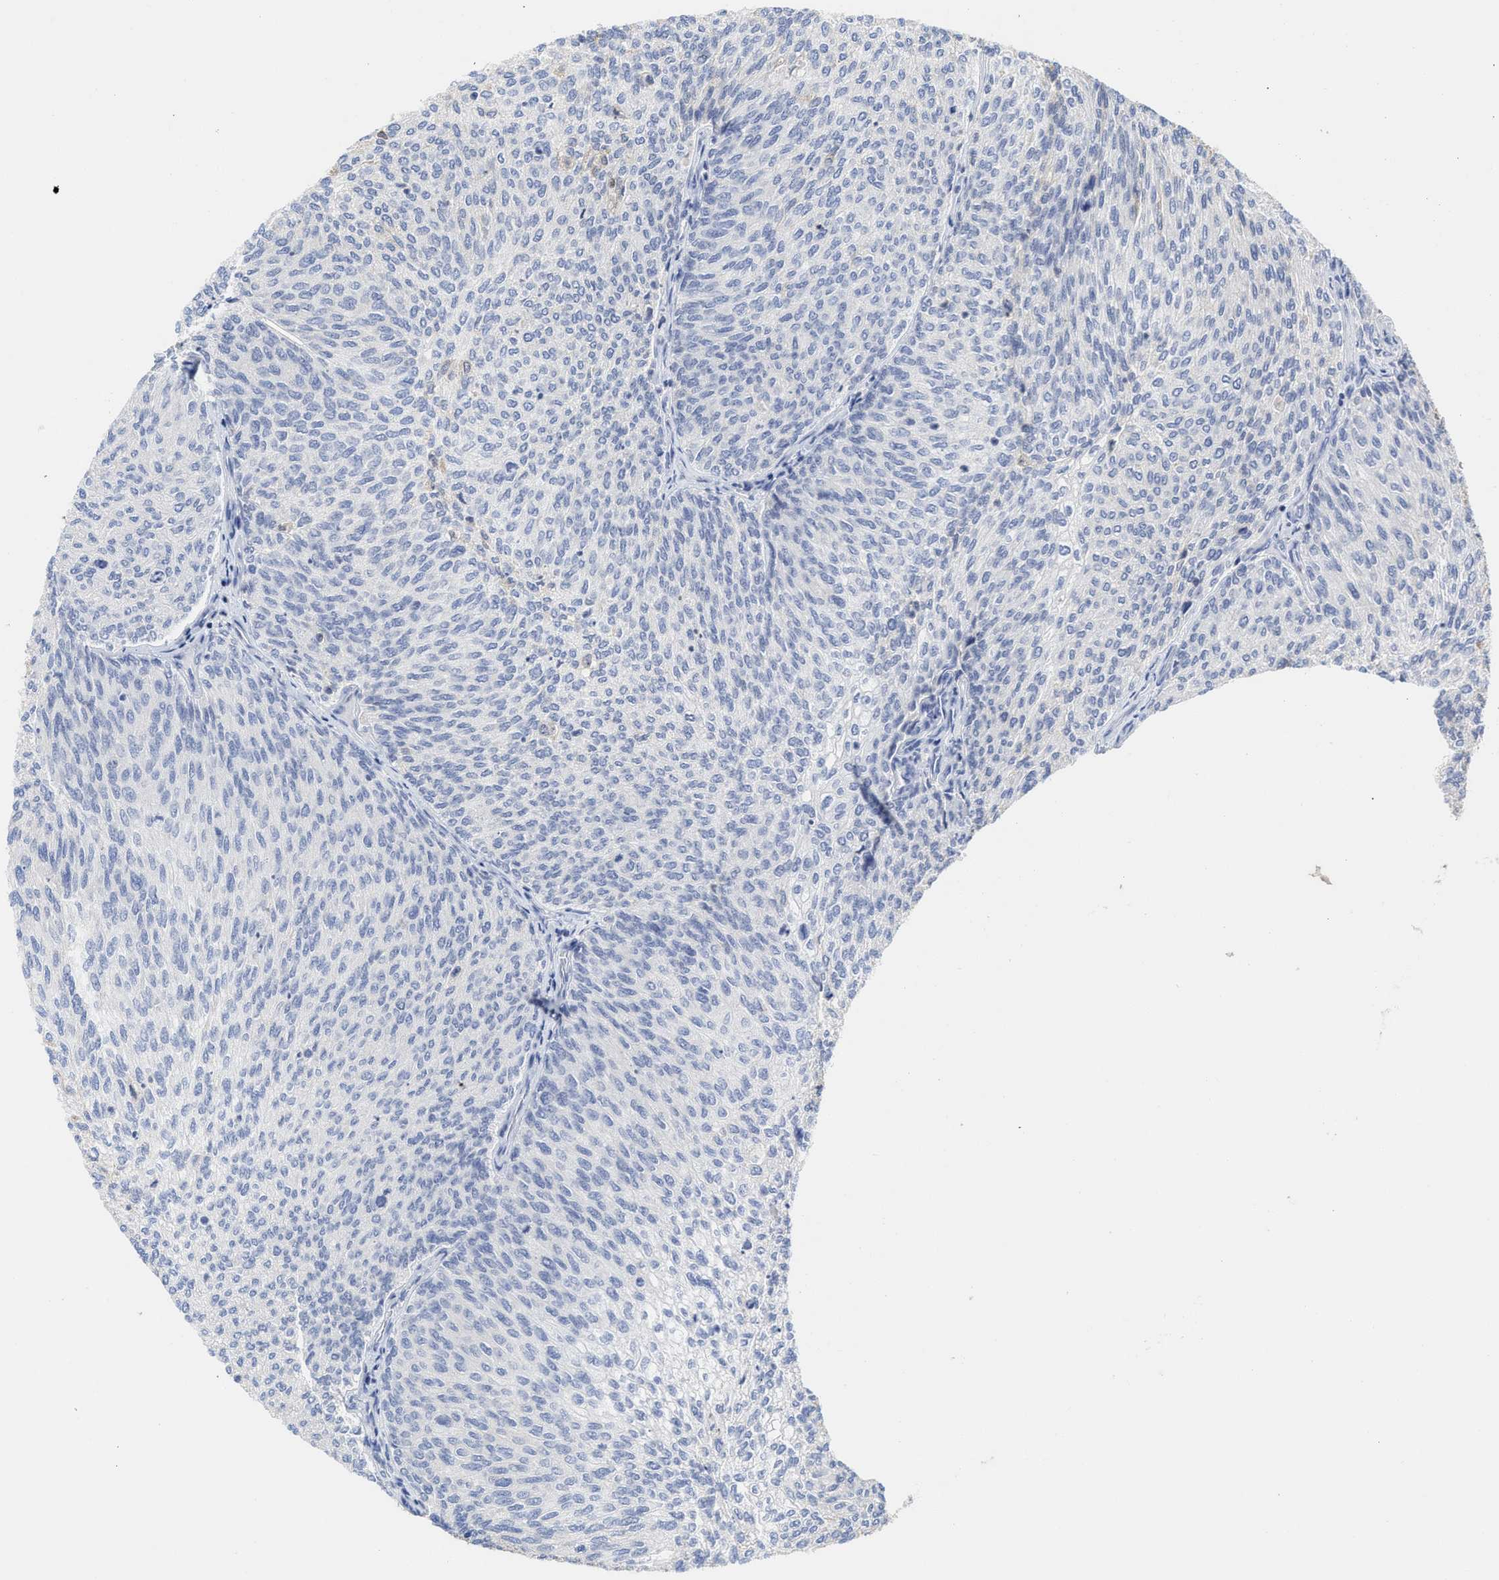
{"staining": {"intensity": "negative", "quantity": "none", "location": "none"}, "tissue": "urothelial cancer", "cell_type": "Tumor cells", "image_type": "cancer", "snomed": [{"axis": "morphology", "description": "Urothelial carcinoma, Low grade"}, {"axis": "topography", "description": "Urinary bladder"}], "caption": "Tumor cells show no significant protein expression in urothelial carcinoma (low-grade).", "gene": "C2", "patient": {"sex": "female", "age": 79}}